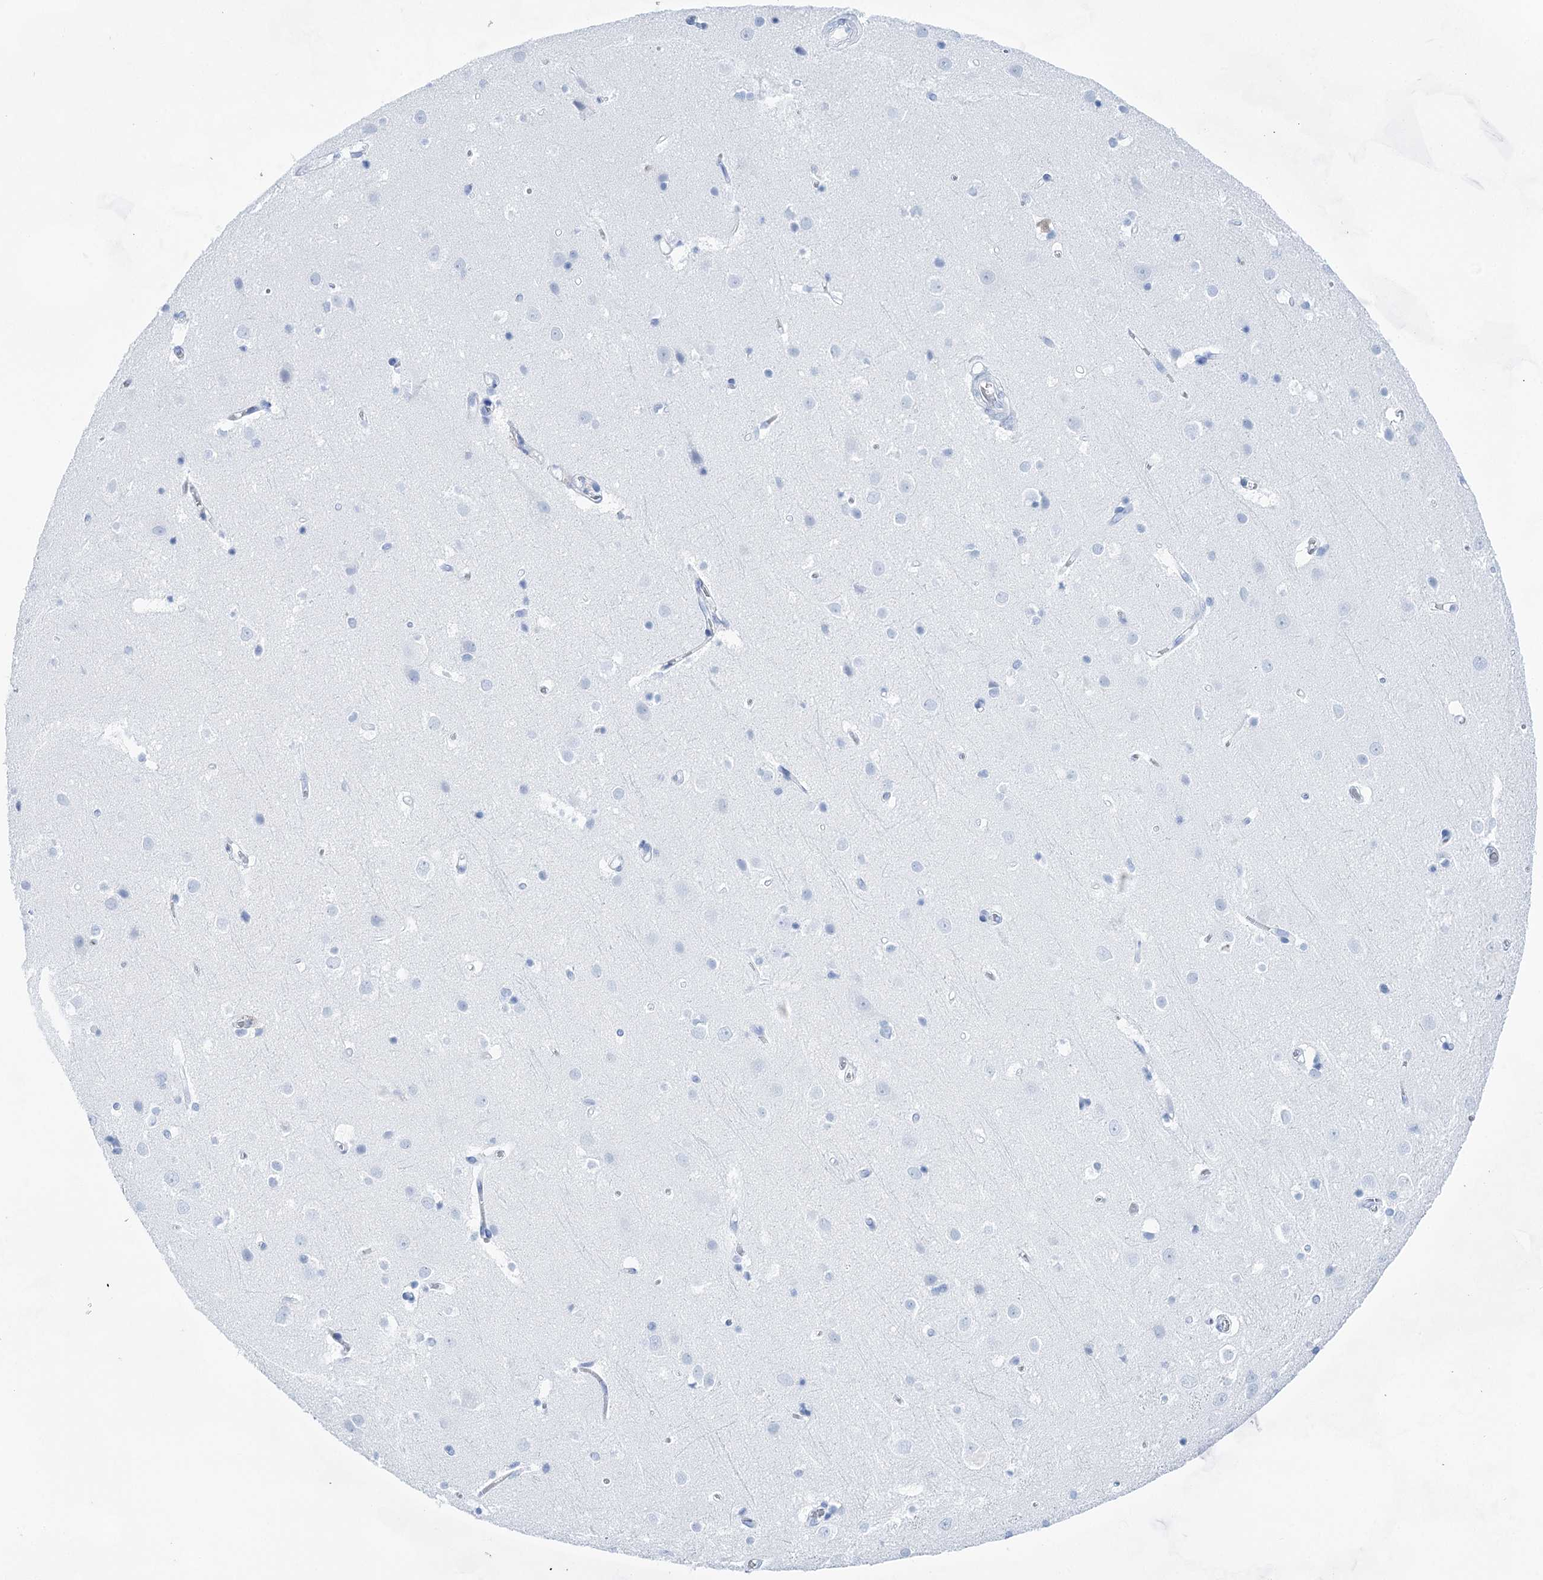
{"staining": {"intensity": "negative", "quantity": "none", "location": "none"}, "tissue": "cerebral cortex", "cell_type": "Endothelial cells", "image_type": "normal", "snomed": [{"axis": "morphology", "description": "Normal tissue, NOS"}, {"axis": "topography", "description": "Cerebral cortex"}], "caption": "Immunohistochemistry (IHC) of unremarkable cerebral cortex exhibits no staining in endothelial cells.", "gene": "LALBA", "patient": {"sex": "male", "age": 54}}